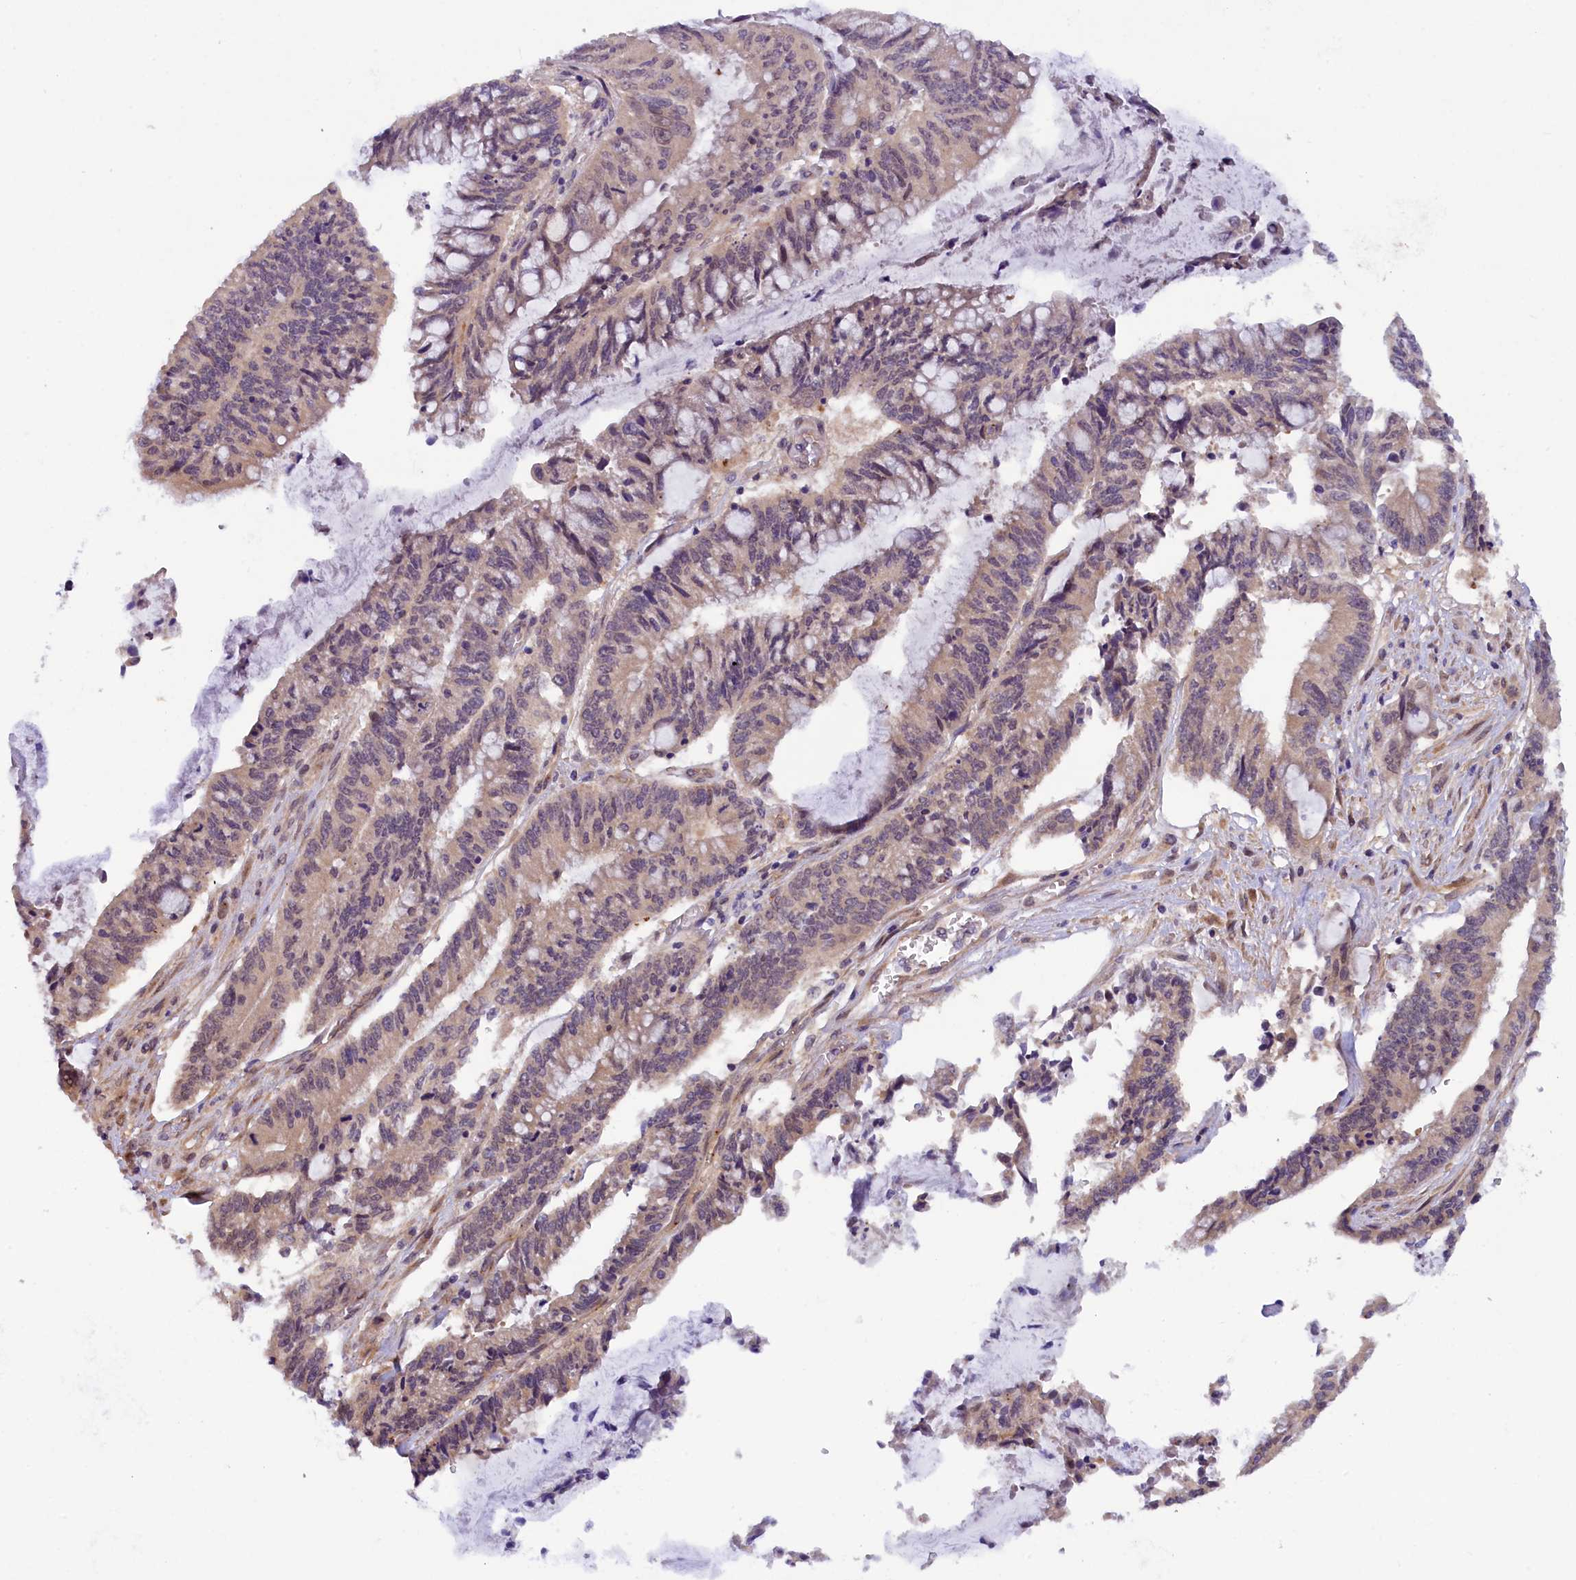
{"staining": {"intensity": "weak", "quantity": "25%-75%", "location": "cytoplasmic/membranous"}, "tissue": "pancreatic cancer", "cell_type": "Tumor cells", "image_type": "cancer", "snomed": [{"axis": "morphology", "description": "Adenocarcinoma, NOS"}, {"axis": "topography", "description": "Pancreas"}], "caption": "Protein staining of pancreatic cancer (adenocarcinoma) tissue exhibits weak cytoplasmic/membranous staining in about 25%-75% of tumor cells.", "gene": "CCDC9B", "patient": {"sex": "female", "age": 50}}